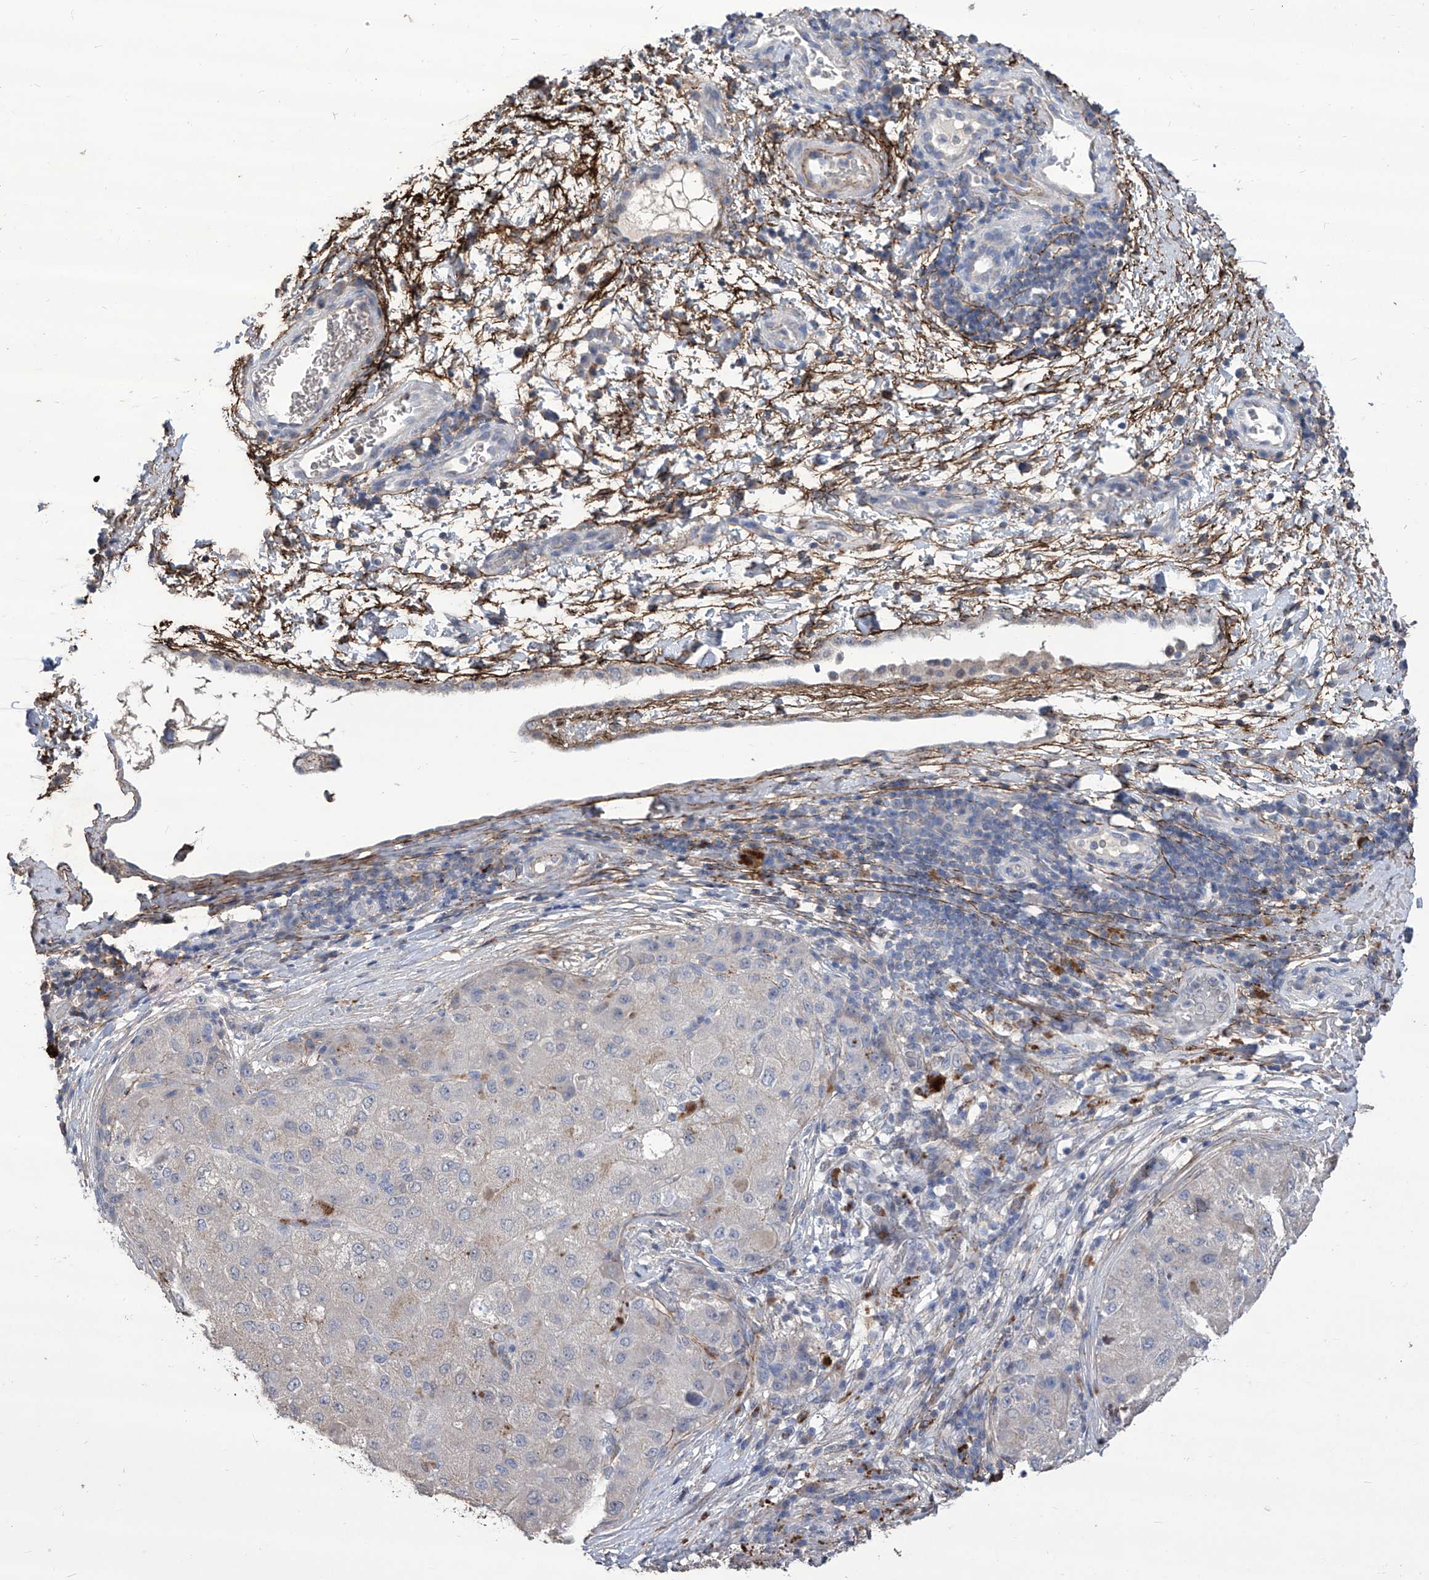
{"staining": {"intensity": "negative", "quantity": "none", "location": "none"}, "tissue": "liver cancer", "cell_type": "Tumor cells", "image_type": "cancer", "snomed": [{"axis": "morphology", "description": "Carcinoma, Hepatocellular, NOS"}, {"axis": "topography", "description": "Liver"}], "caption": "There is no significant positivity in tumor cells of liver cancer. (Immunohistochemistry, brightfield microscopy, high magnification).", "gene": "TXNIP", "patient": {"sex": "male", "age": 80}}